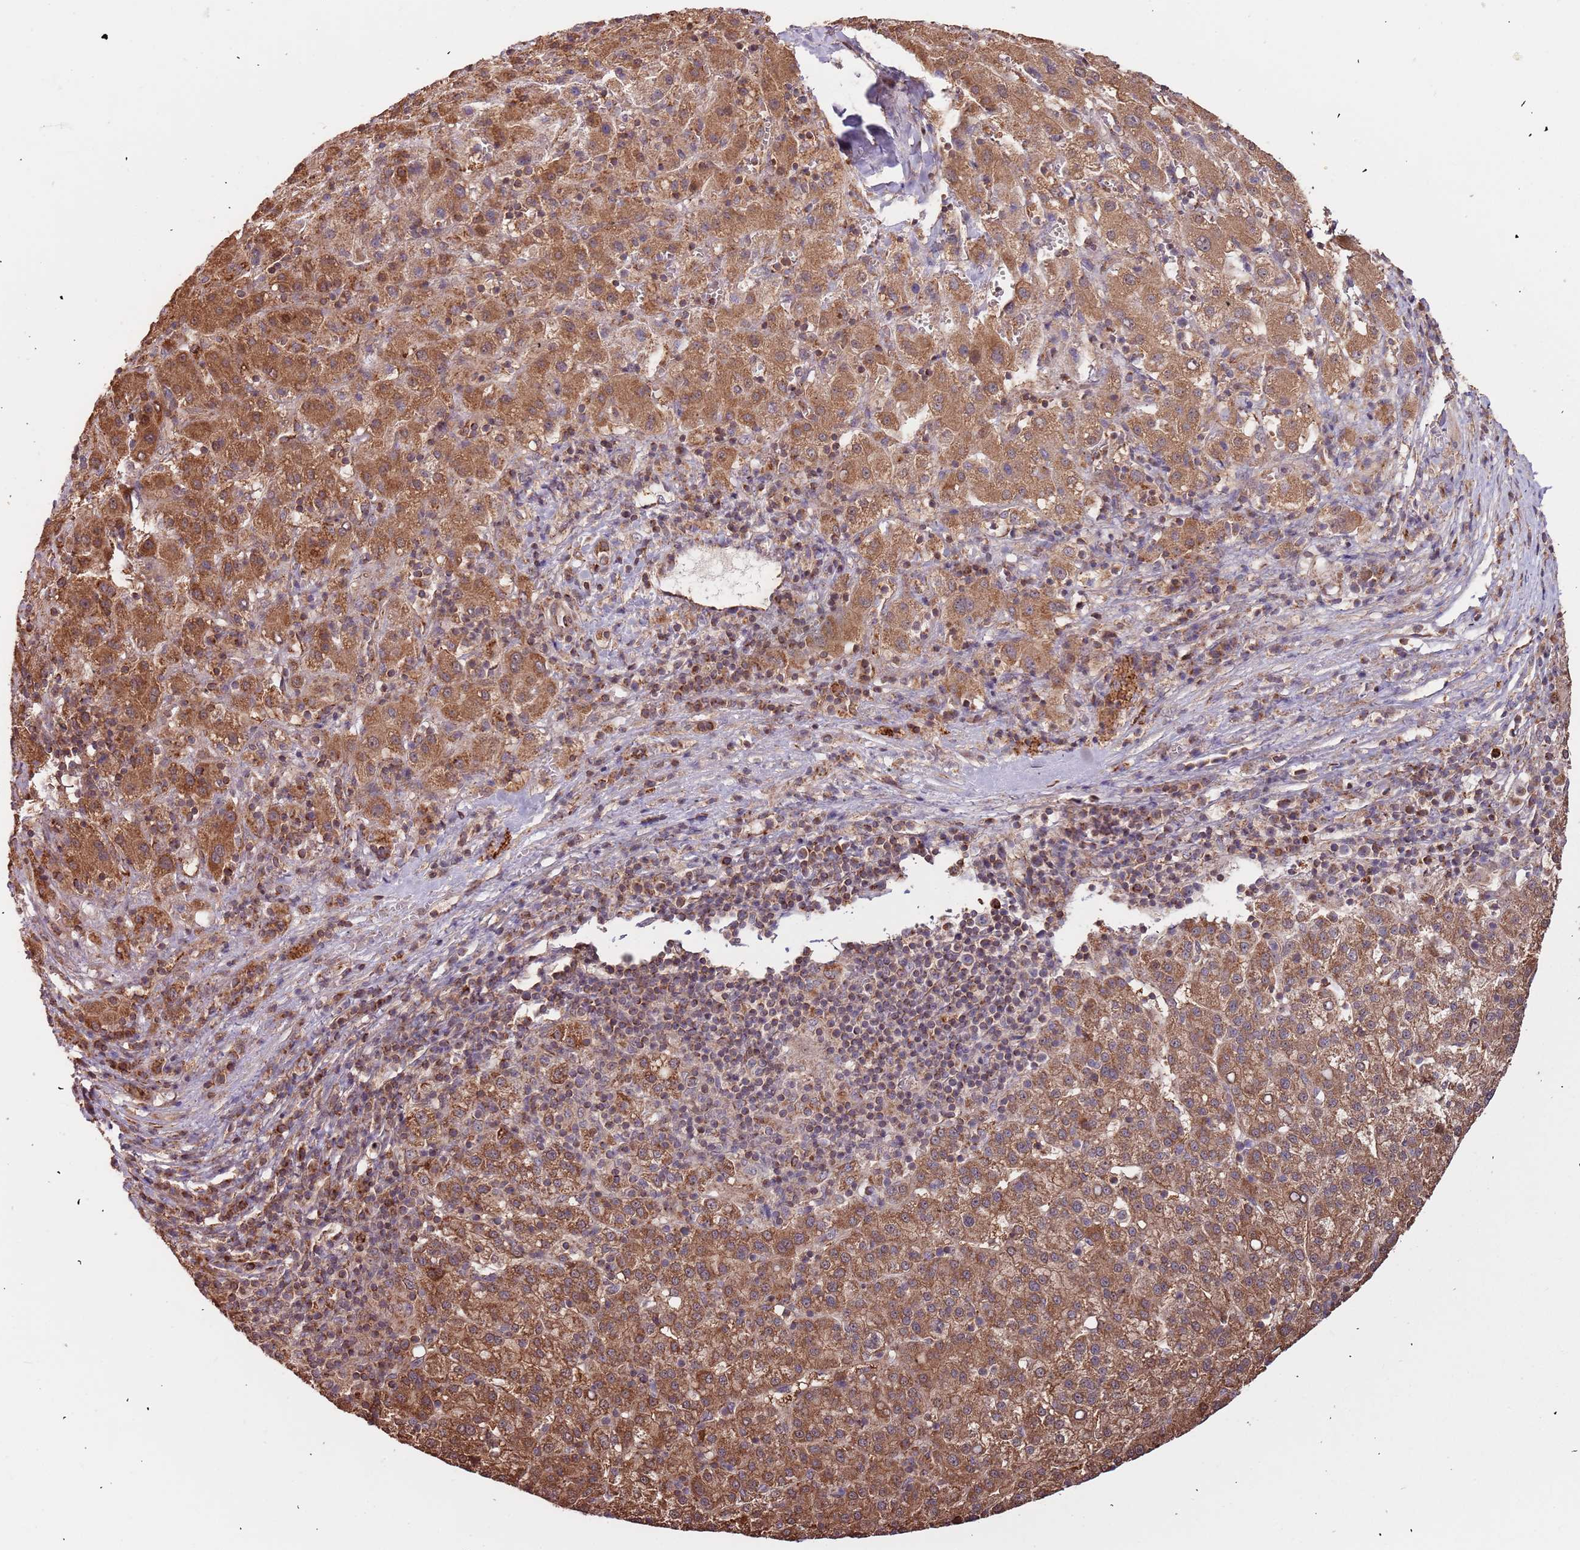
{"staining": {"intensity": "strong", "quantity": ">75%", "location": "cytoplasmic/membranous"}, "tissue": "liver cancer", "cell_type": "Tumor cells", "image_type": "cancer", "snomed": [{"axis": "morphology", "description": "Carcinoma, Hepatocellular, NOS"}, {"axis": "topography", "description": "Liver"}], "caption": "IHC photomicrograph of human hepatocellular carcinoma (liver) stained for a protein (brown), which exhibits high levels of strong cytoplasmic/membranous positivity in about >75% of tumor cells.", "gene": "IL17RD", "patient": {"sex": "female", "age": 58}}